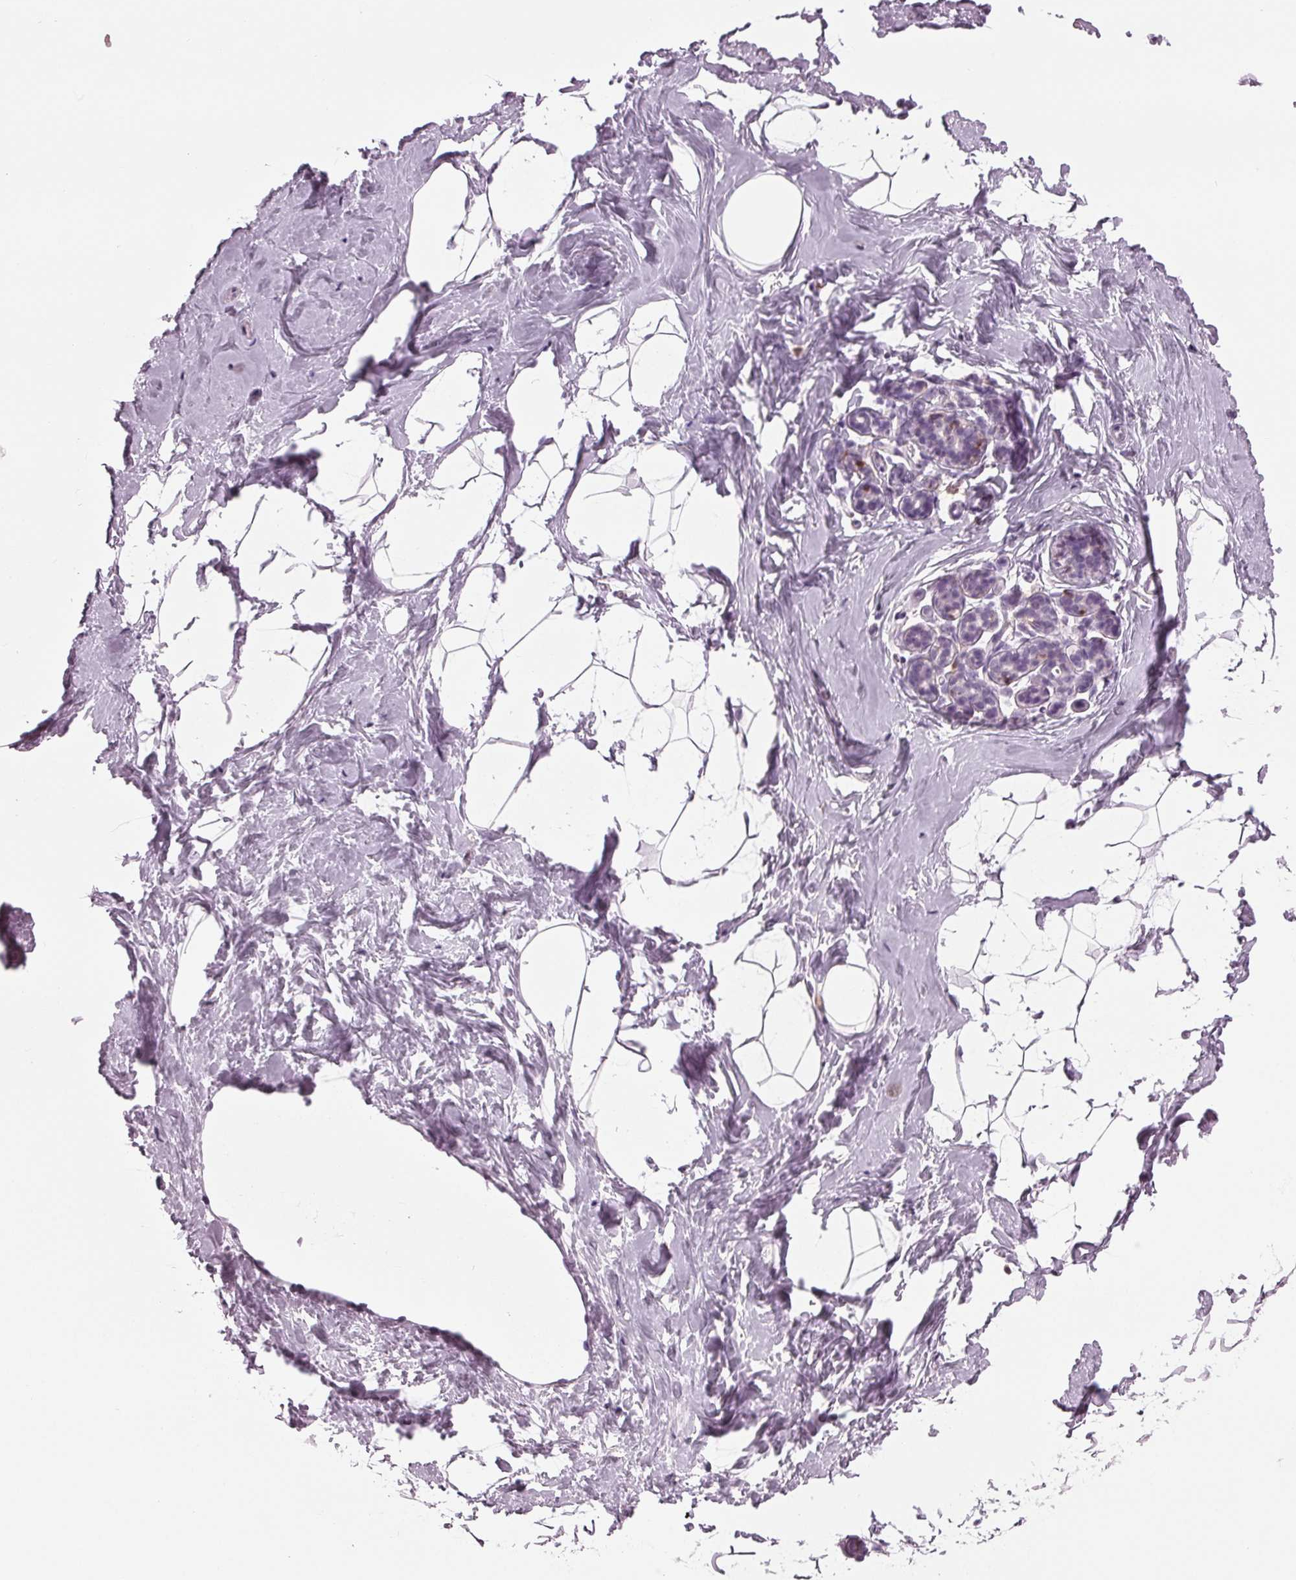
{"staining": {"intensity": "negative", "quantity": "none", "location": "none"}, "tissue": "breast", "cell_type": "Adipocytes", "image_type": "normal", "snomed": [{"axis": "morphology", "description": "Normal tissue, NOS"}, {"axis": "topography", "description": "Breast"}], "caption": "IHC micrograph of benign breast: breast stained with DAB shows no significant protein positivity in adipocytes.", "gene": "BTLA", "patient": {"sex": "female", "age": 32}}